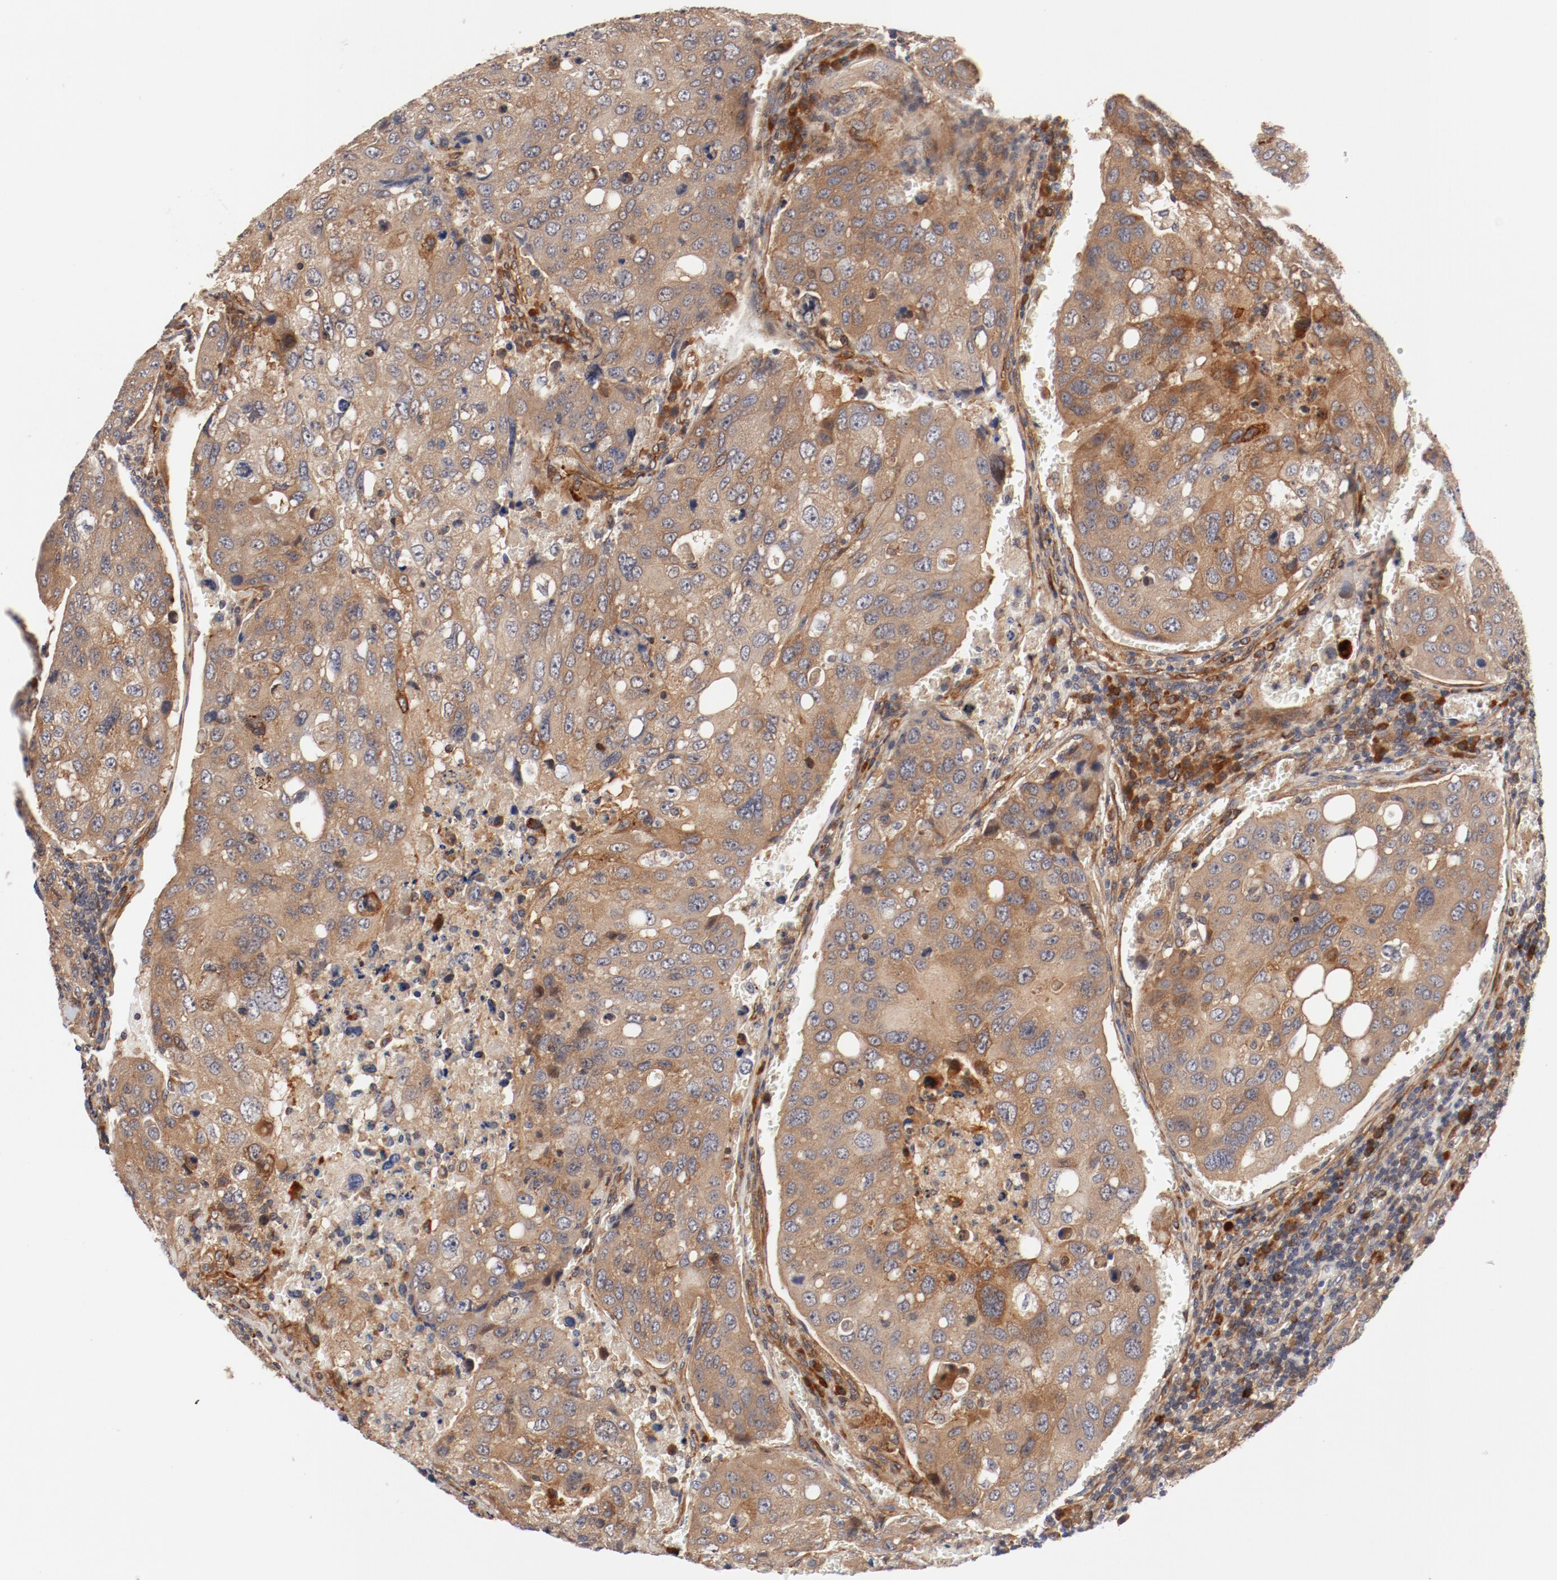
{"staining": {"intensity": "moderate", "quantity": ">75%", "location": "cytoplasmic/membranous"}, "tissue": "urothelial cancer", "cell_type": "Tumor cells", "image_type": "cancer", "snomed": [{"axis": "morphology", "description": "Urothelial carcinoma, High grade"}, {"axis": "topography", "description": "Lymph node"}, {"axis": "topography", "description": "Urinary bladder"}], "caption": "High-magnification brightfield microscopy of urothelial carcinoma (high-grade) stained with DAB (3,3'-diaminobenzidine) (brown) and counterstained with hematoxylin (blue). tumor cells exhibit moderate cytoplasmic/membranous expression is present in approximately>75% of cells.", "gene": "PITPNM2", "patient": {"sex": "male", "age": 51}}